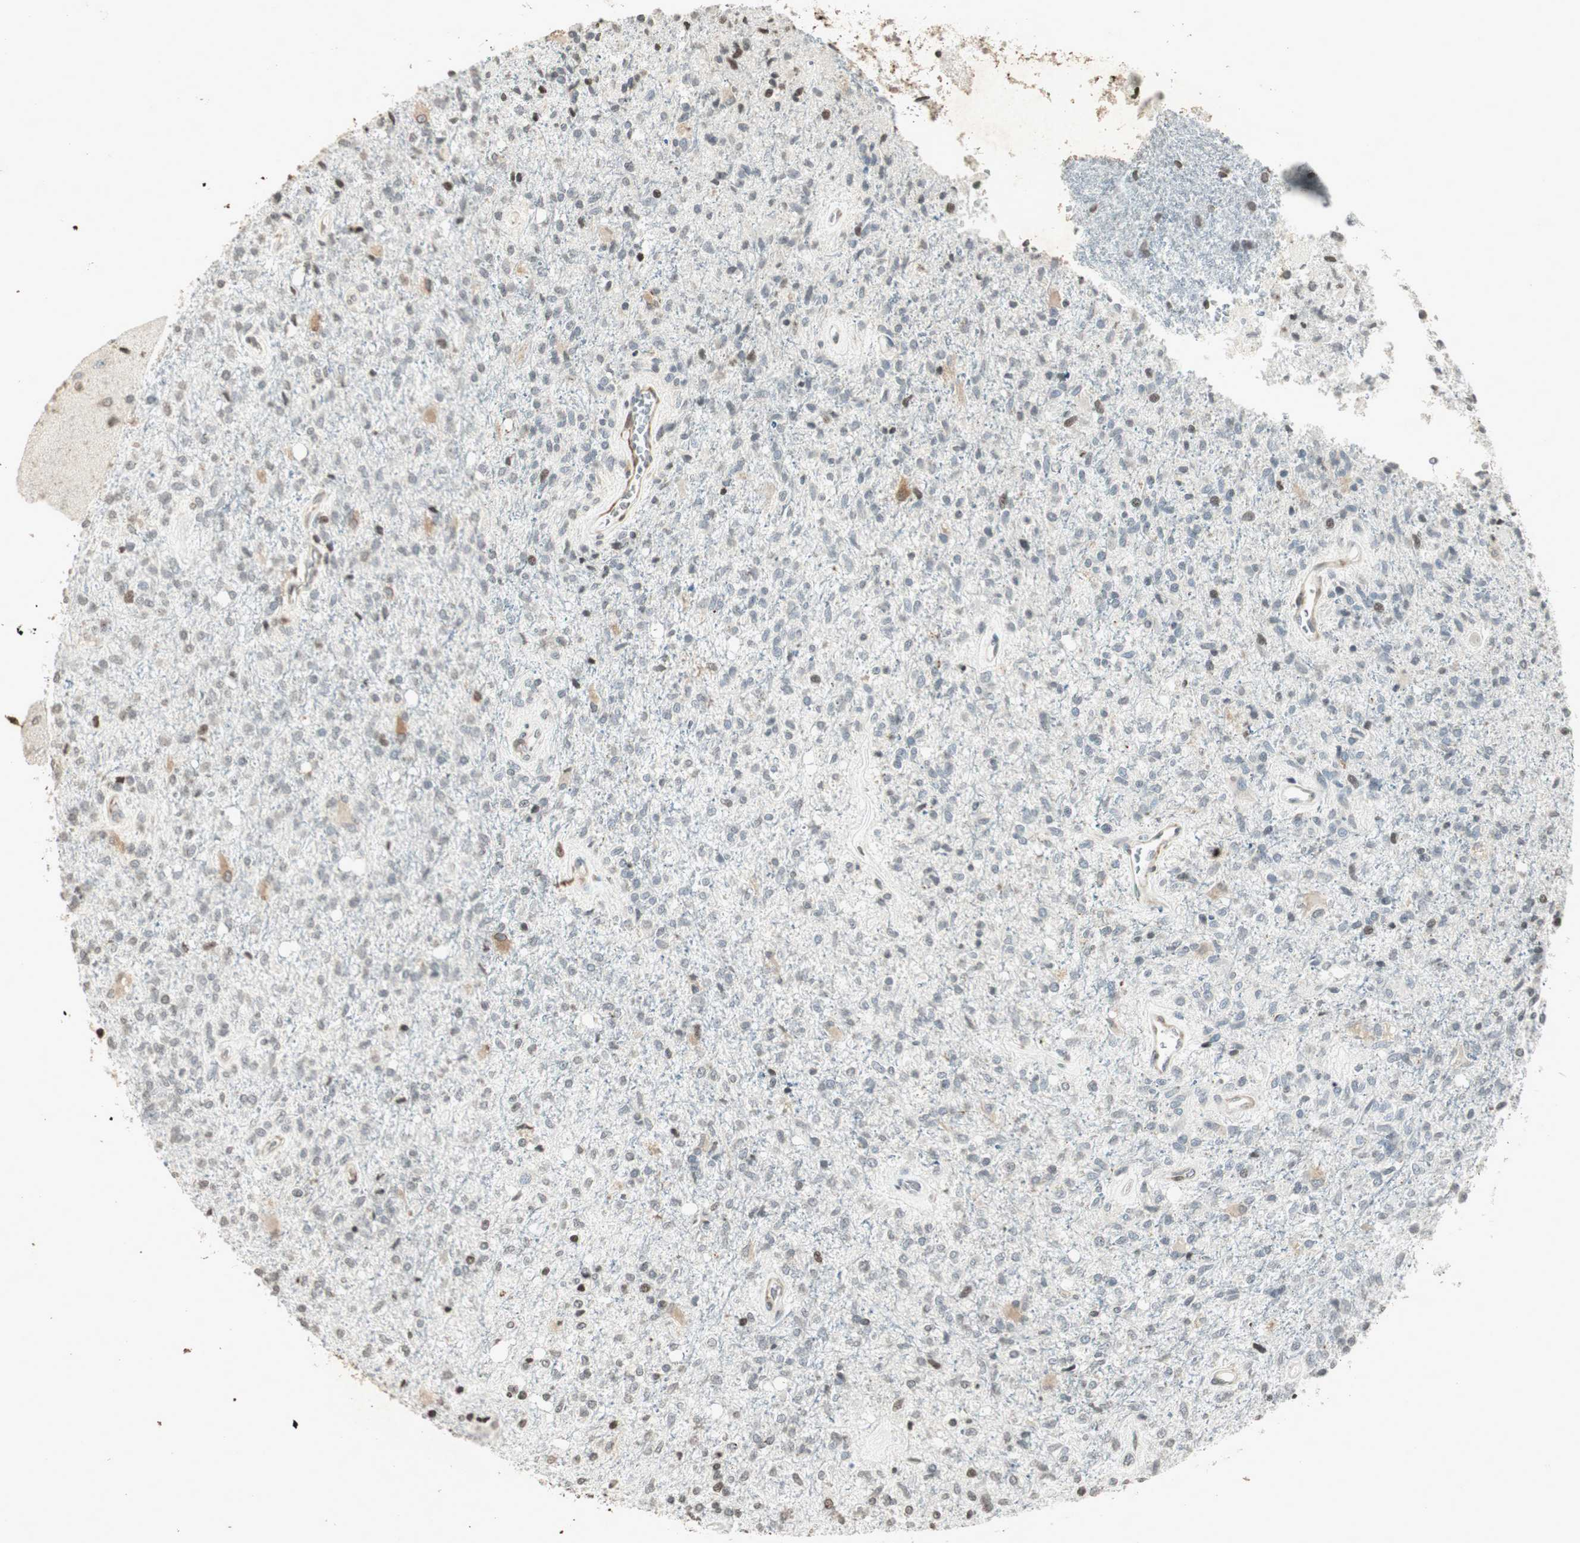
{"staining": {"intensity": "weak", "quantity": "<25%", "location": "nuclear"}, "tissue": "glioma", "cell_type": "Tumor cells", "image_type": "cancer", "snomed": [{"axis": "morphology", "description": "Normal tissue, NOS"}, {"axis": "morphology", "description": "Glioma, malignant, High grade"}, {"axis": "topography", "description": "Cerebral cortex"}], "caption": "This is an immunohistochemistry image of high-grade glioma (malignant). There is no staining in tumor cells.", "gene": "PRKG1", "patient": {"sex": "male", "age": 77}}